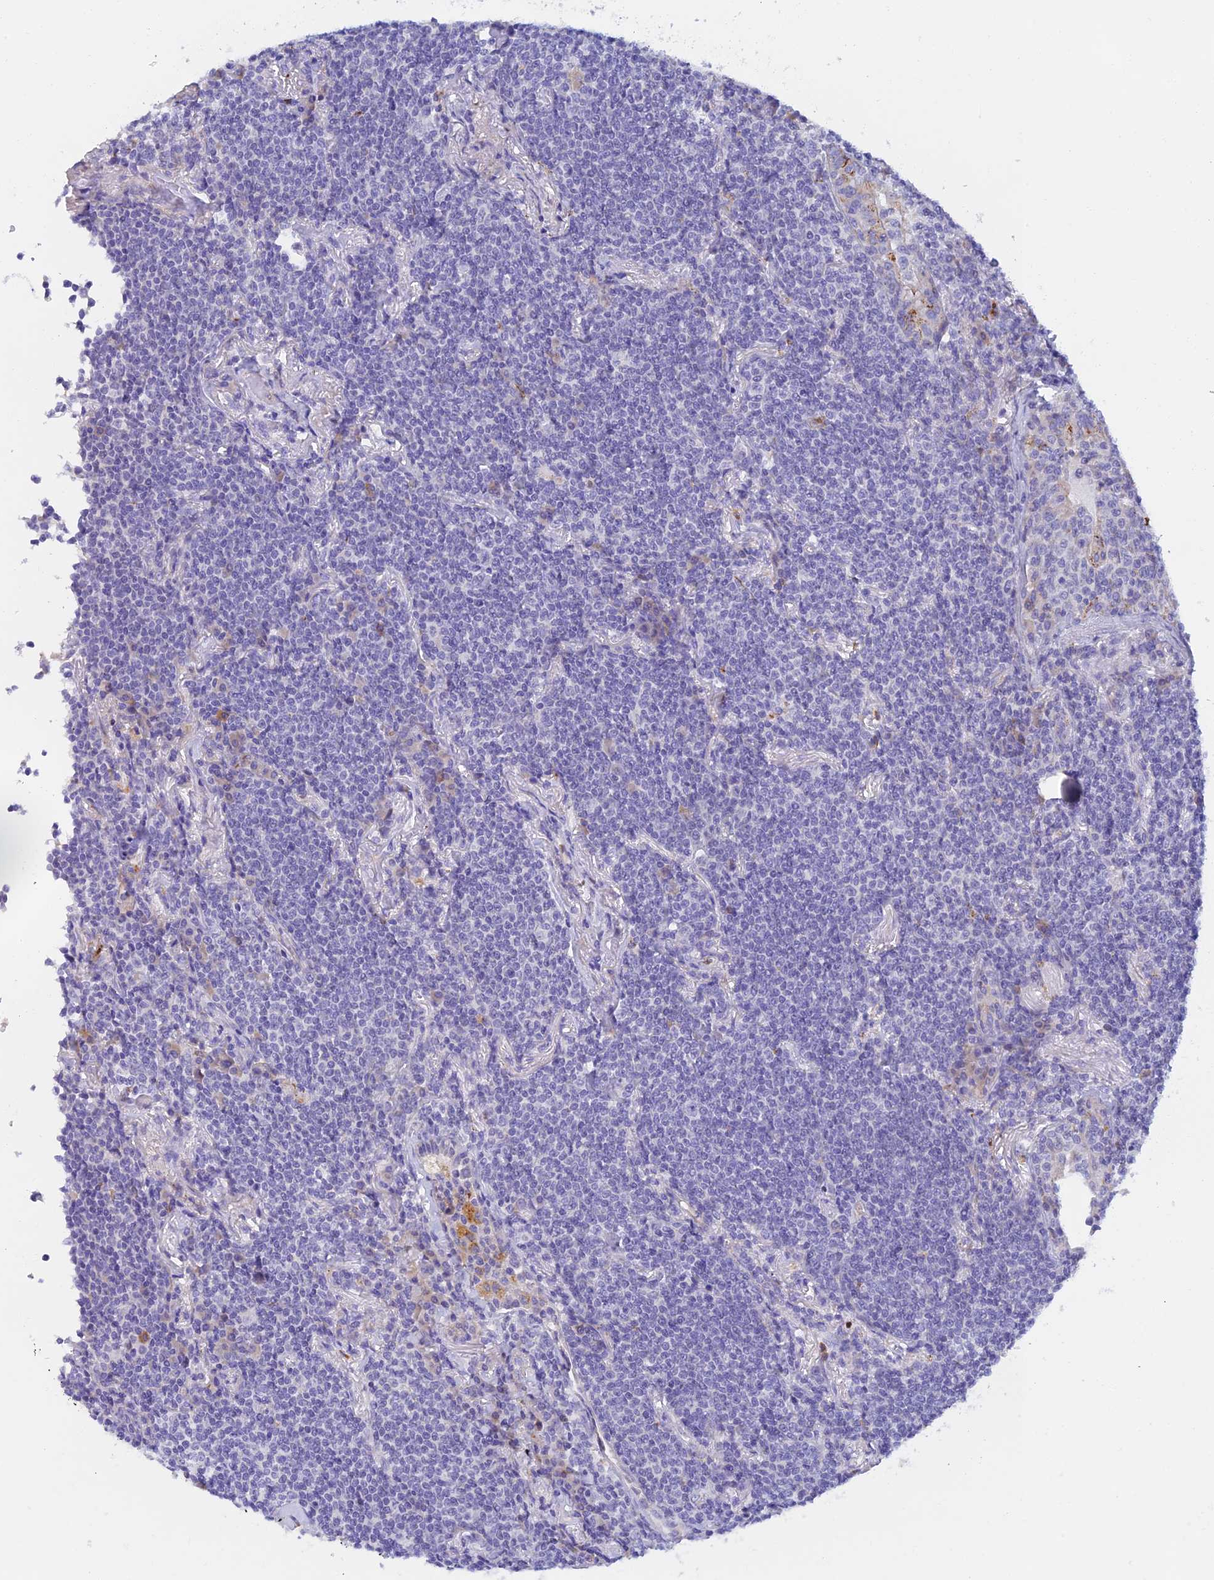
{"staining": {"intensity": "negative", "quantity": "none", "location": "none"}, "tissue": "lymphoma", "cell_type": "Tumor cells", "image_type": "cancer", "snomed": [{"axis": "morphology", "description": "Malignant lymphoma, non-Hodgkin's type, Low grade"}, {"axis": "topography", "description": "Lung"}], "caption": "This image is of malignant lymphoma, non-Hodgkin's type (low-grade) stained with immunohistochemistry to label a protein in brown with the nuclei are counter-stained blue. There is no staining in tumor cells.", "gene": "RPGRIP1L", "patient": {"sex": "female", "age": 71}}